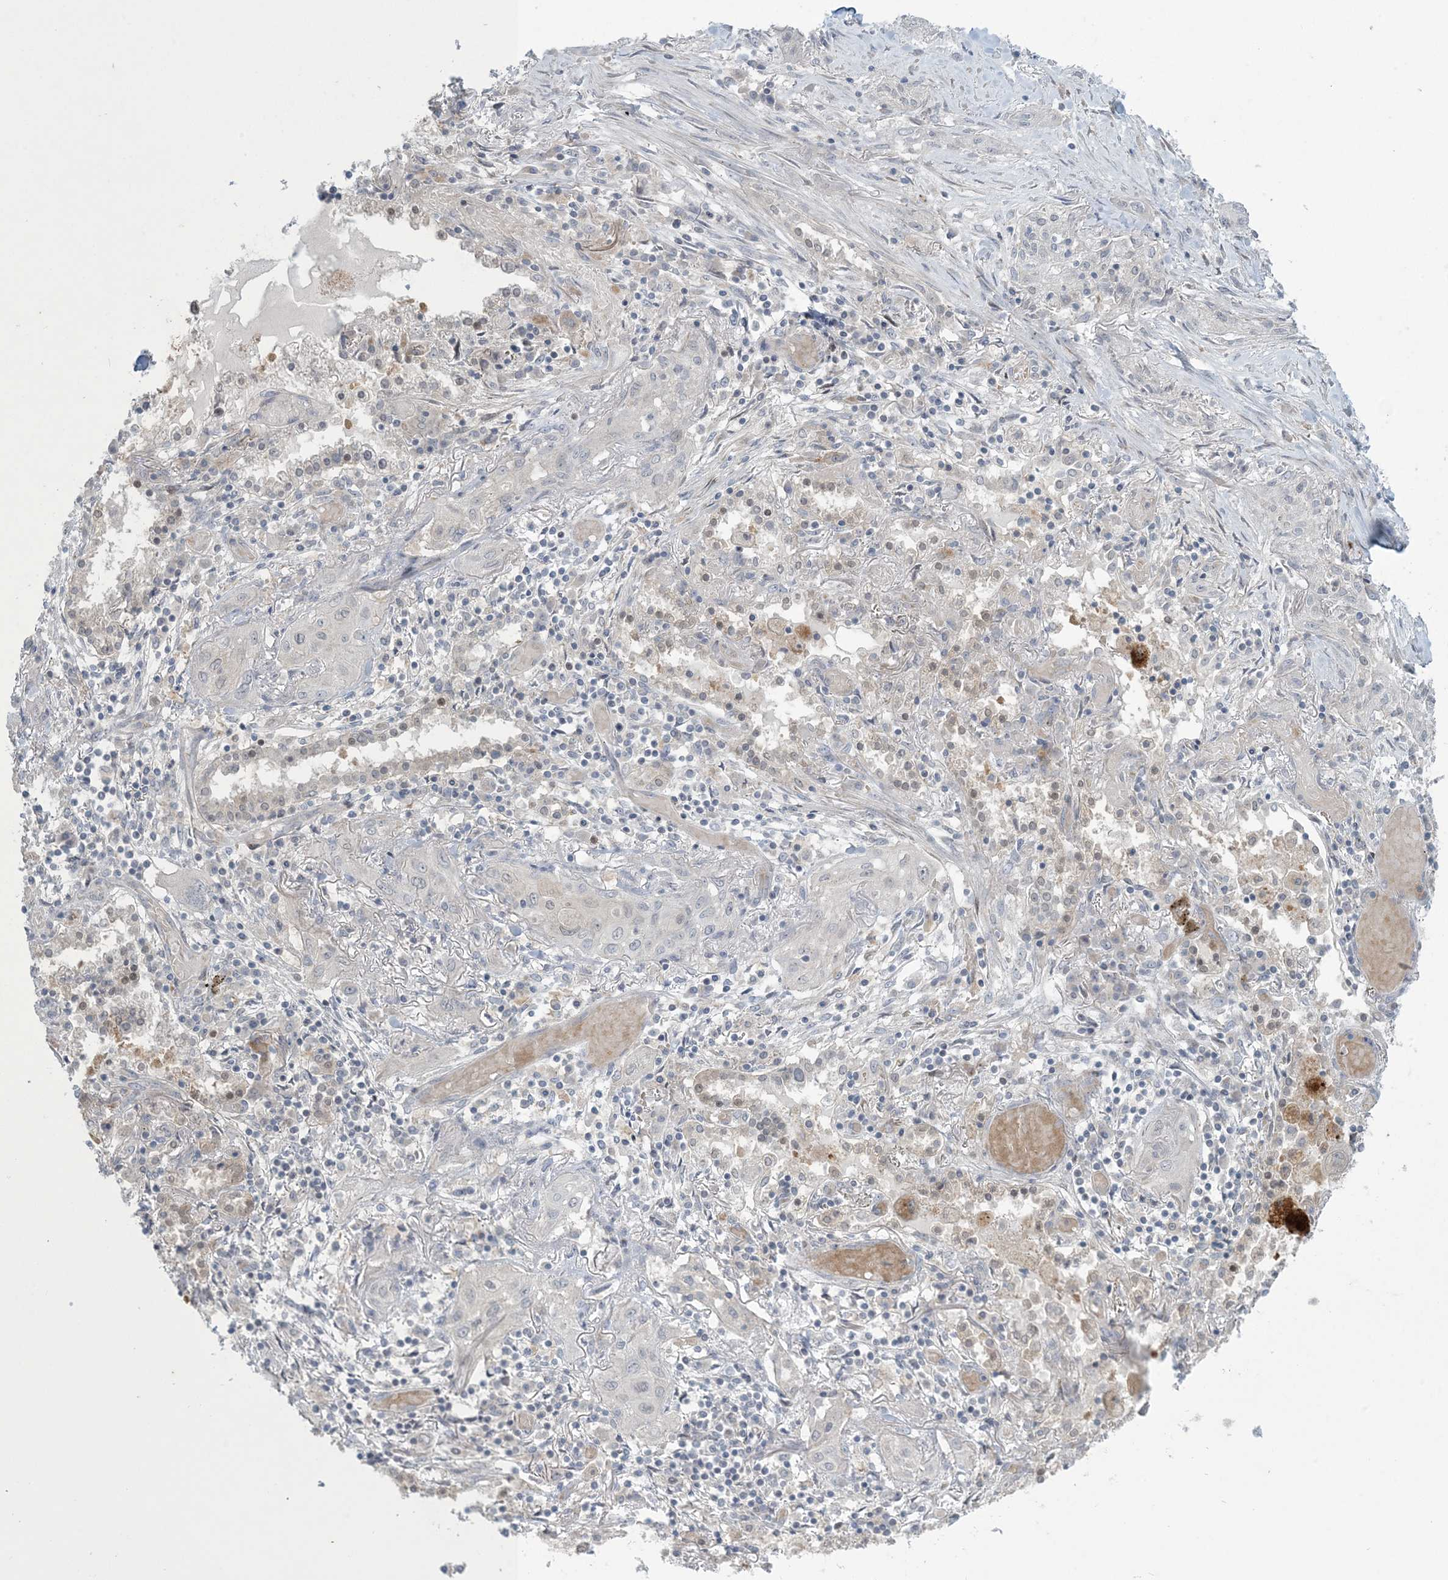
{"staining": {"intensity": "negative", "quantity": "none", "location": "none"}, "tissue": "lung cancer", "cell_type": "Tumor cells", "image_type": "cancer", "snomed": [{"axis": "morphology", "description": "Squamous cell carcinoma, NOS"}, {"axis": "topography", "description": "Lung"}], "caption": "A histopathology image of squamous cell carcinoma (lung) stained for a protein displays no brown staining in tumor cells.", "gene": "NRBP2", "patient": {"sex": "female", "age": 47}}